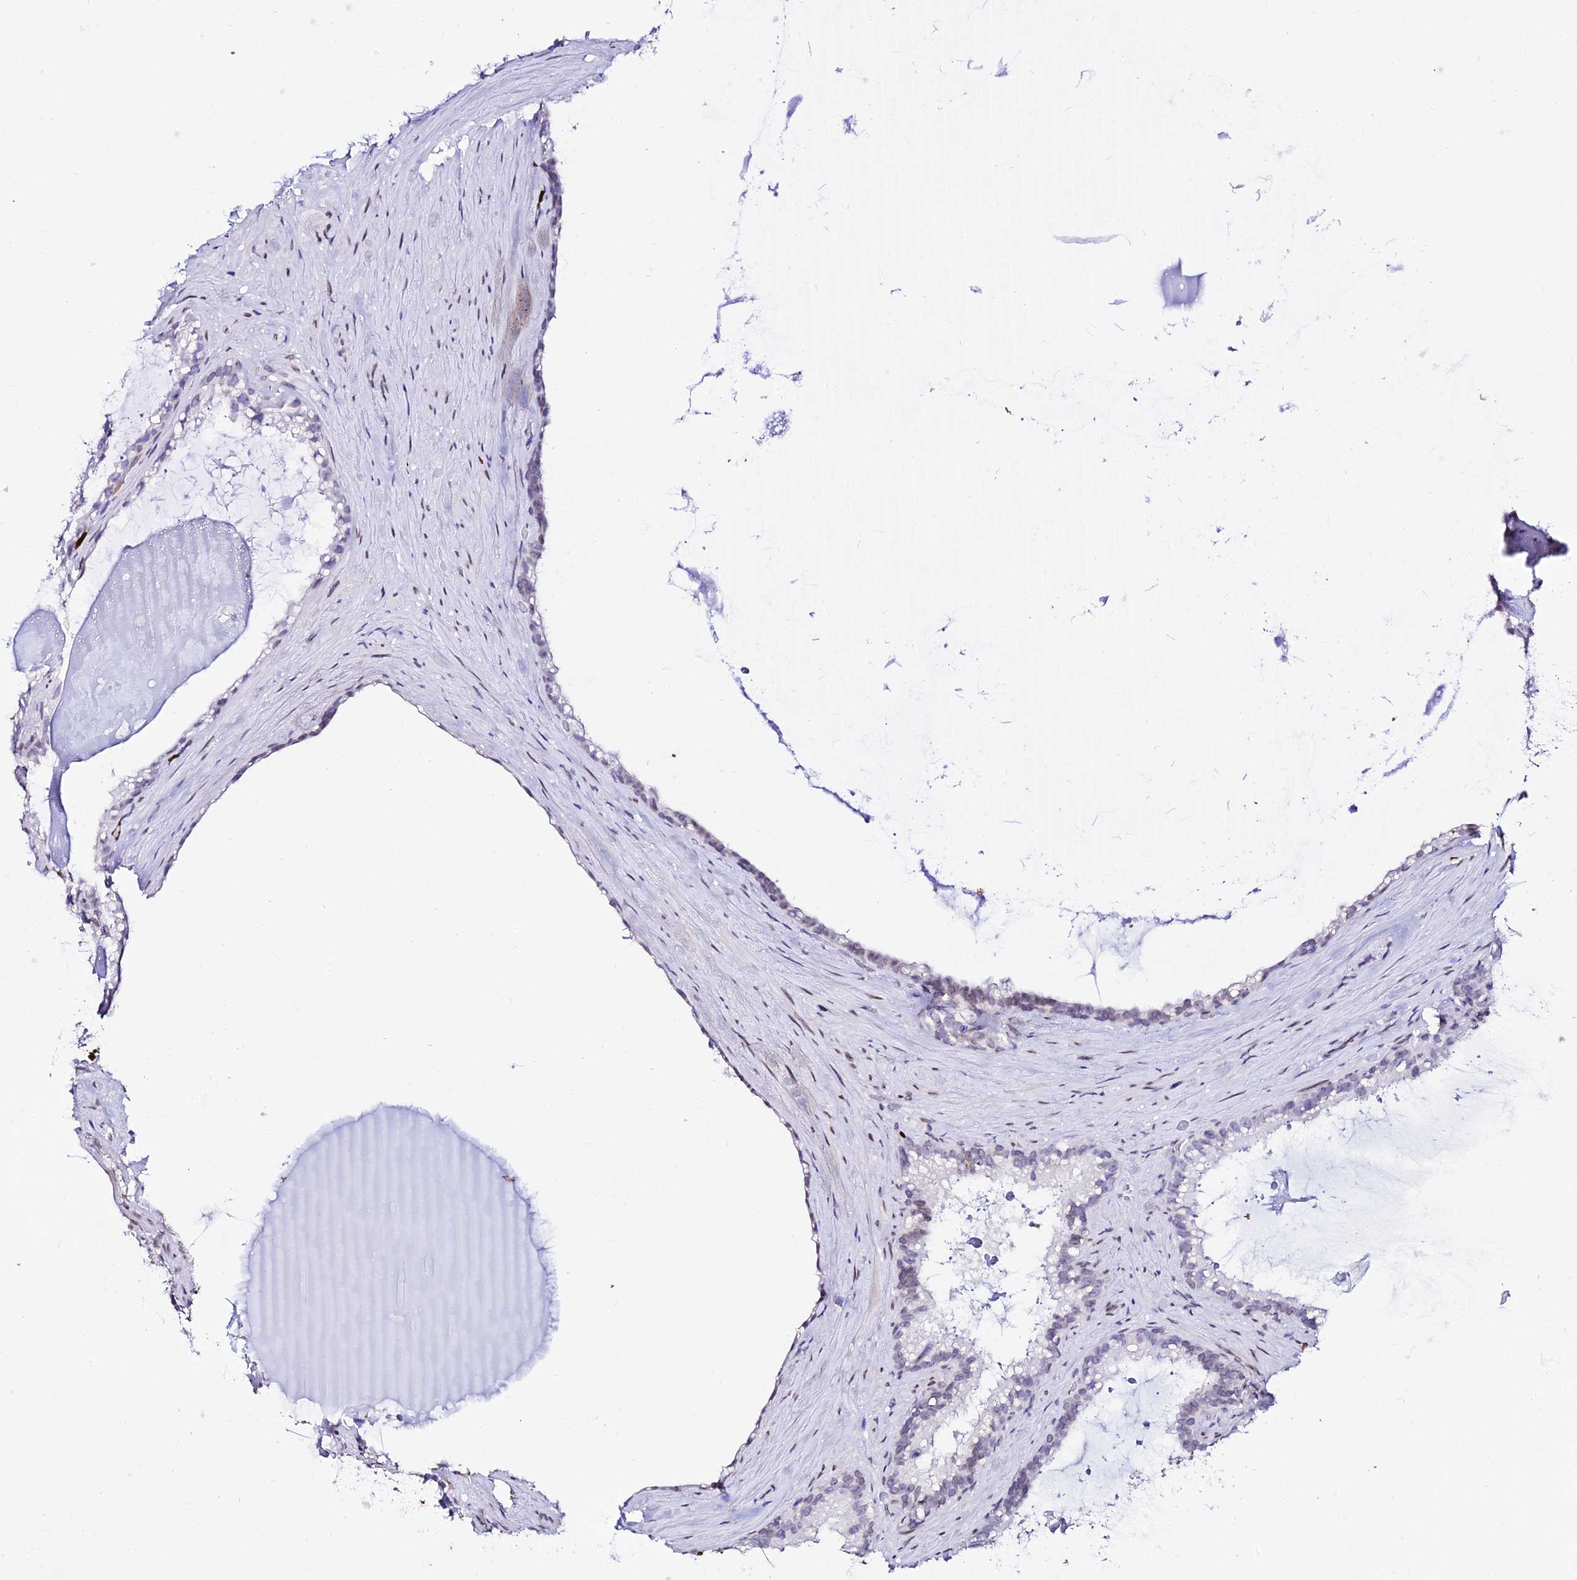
{"staining": {"intensity": "negative", "quantity": "none", "location": "none"}, "tissue": "seminal vesicle", "cell_type": "Glandular cells", "image_type": "normal", "snomed": [{"axis": "morphology", "description": "Normal tissue, NOS"}, {"axis": "topography", "description": "Prostate"}, {"axis": "topography", "description": "Seminal veicle"}], "caption": "A photomicrograph of seminal vesicle stained for a protein displays no brown staining in glandular cells.", "gene": "MCM10", "patient": {"sex": "male", "age": 79}}